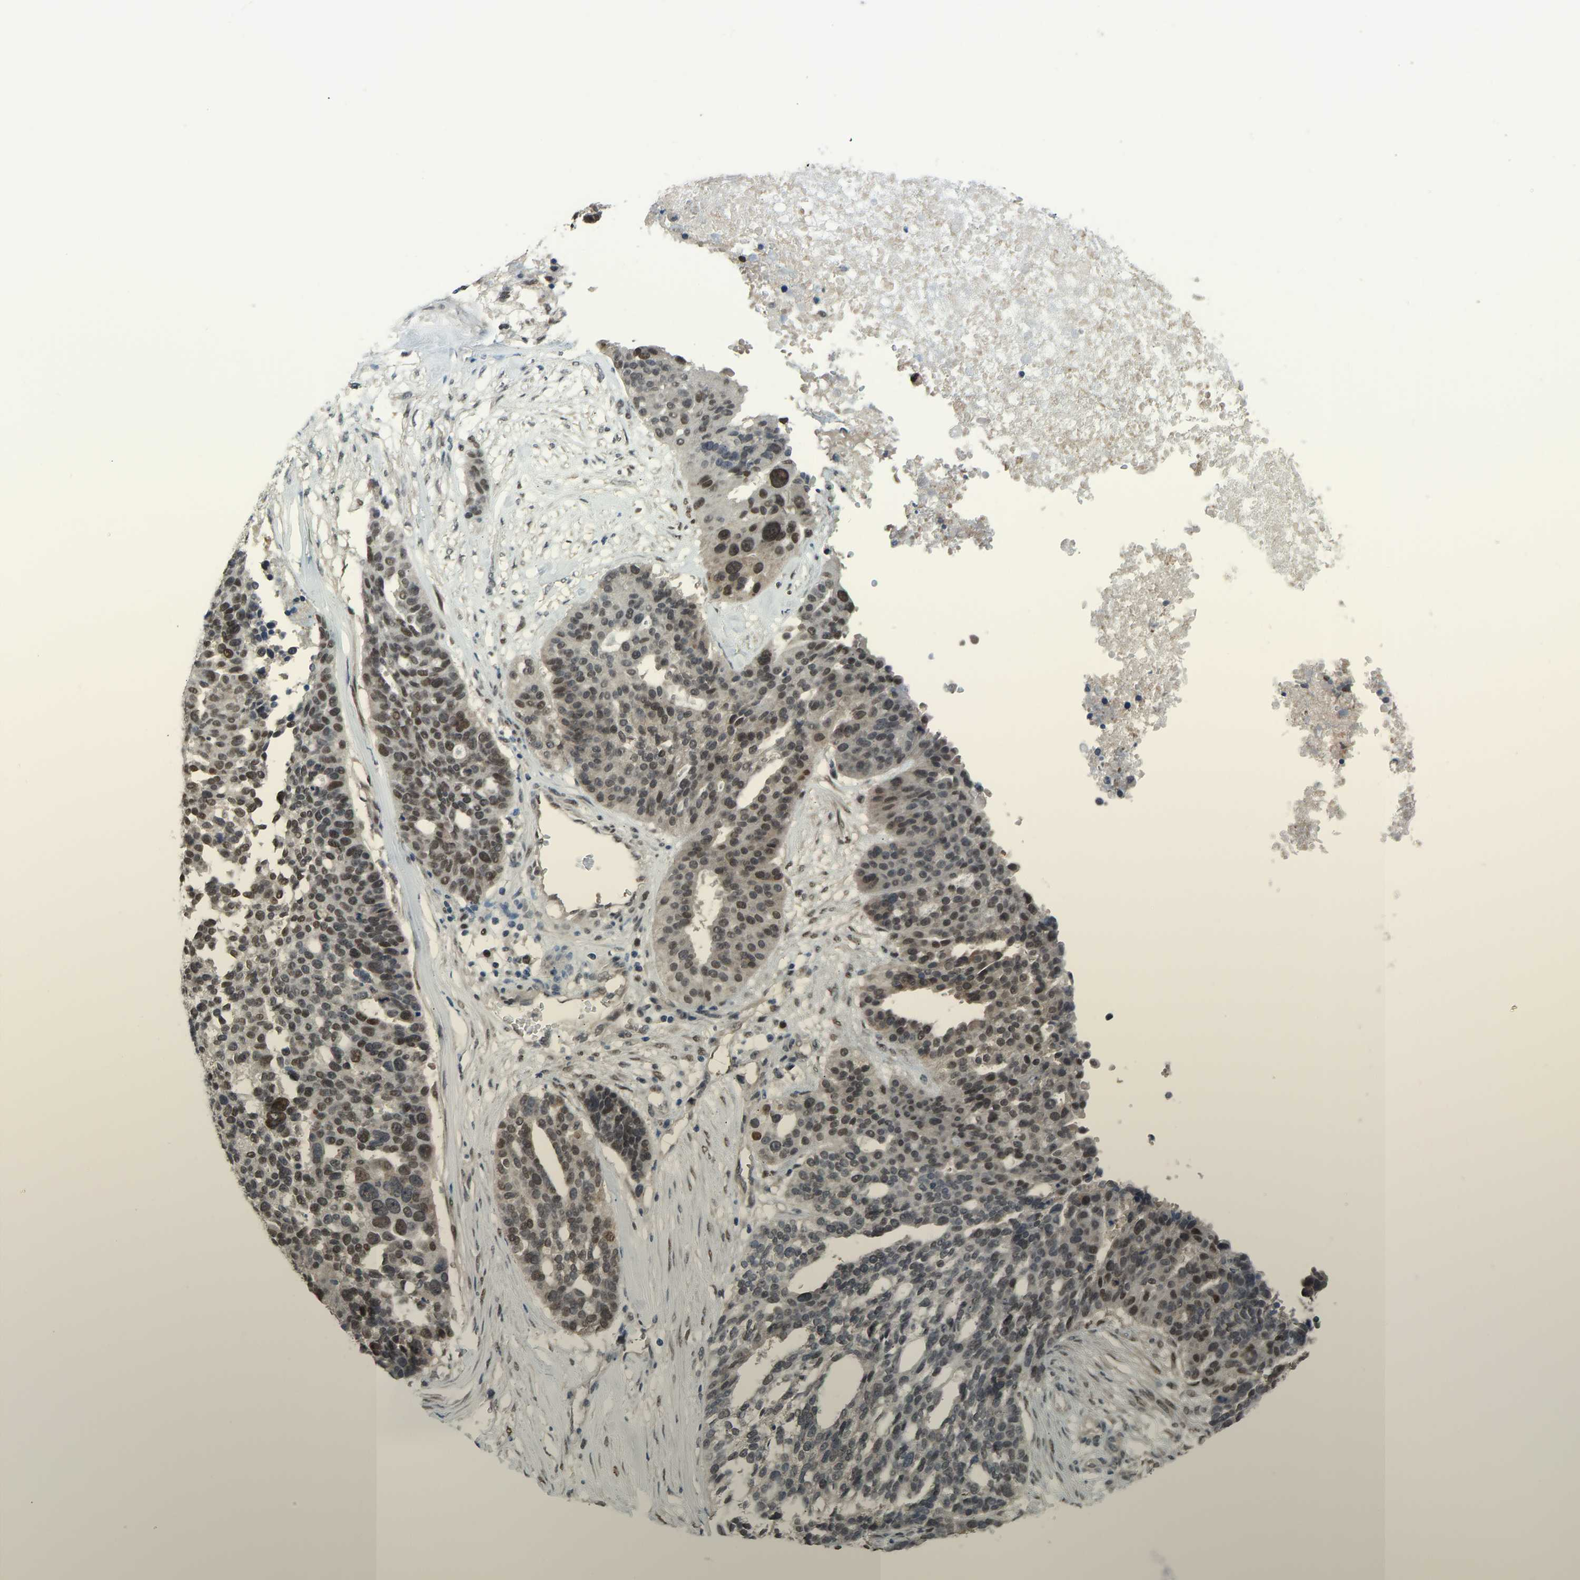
{"staining": {"intensity": "weak", "quantity": ">75%", "location": "nuclear"}, "tissue": "ovarian cancer", "cell_type": "Tumor cells", "image_type": "cancer", "snomed": [{"axis": "morphology", "description": "Cystadenocarcinoma, serous, NOS"}, {"axis": "topography", "description": "Ovary"}], "caption": "This is an image of immunohistochemistry staining of serous cystadenocarcinoma (ovarian), which shows weak positivity in the nuclear of tumor cells.", "gene": "KPNA6", "patient": {"sex": "female", "age": 59}}